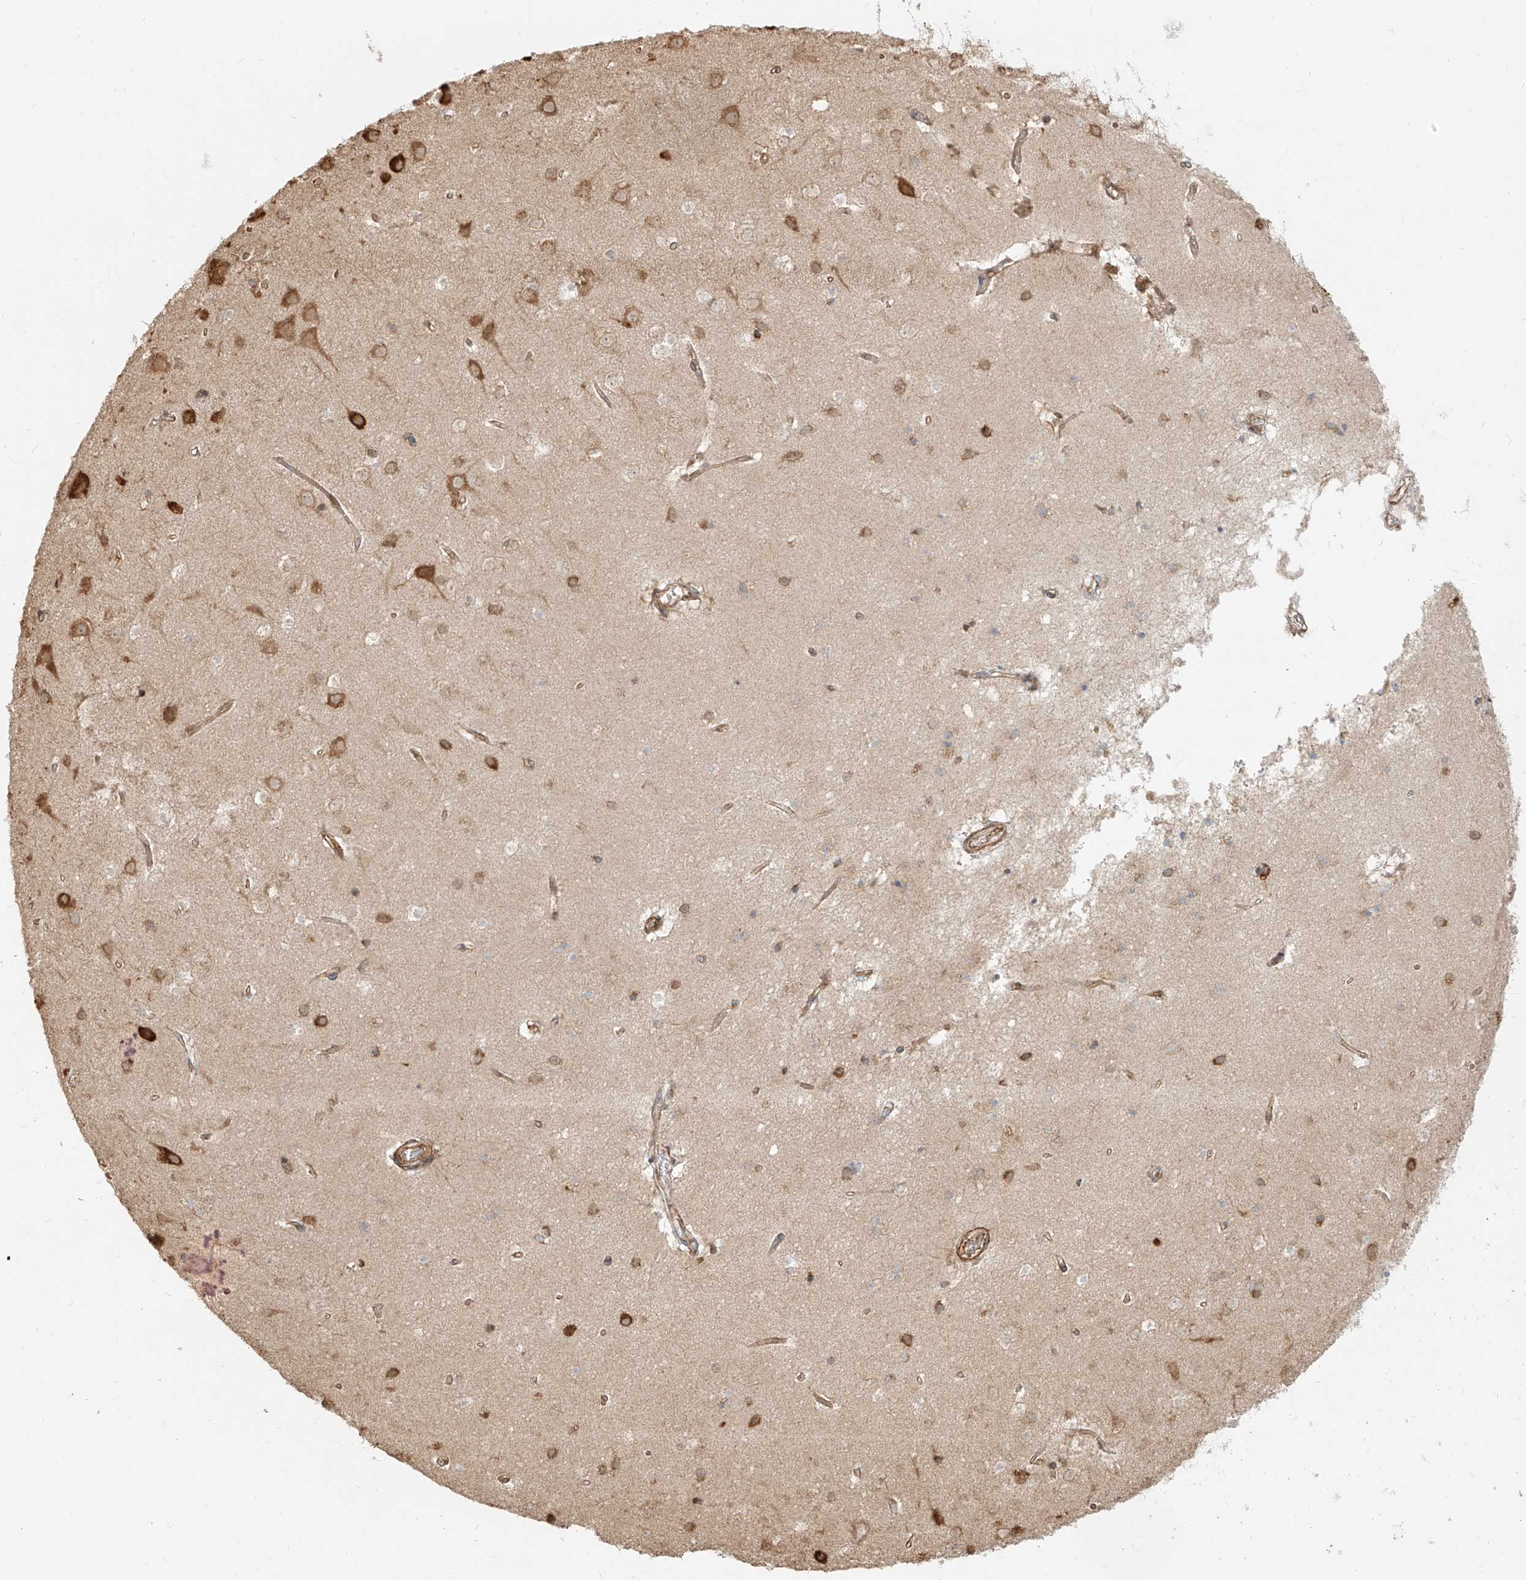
{"staining": {"intensity": "moderate", "quantity": ">75%", "location": "cytoplasmic/membranous"}, "tissue": "cerebral cortex", "cell_type": "Endothelial cells", "image_type": "normal", "snomed": [{"axis": "morphology", "description": "Normal tissue, NOS"}, {"axis": "topography", "description": "Cerebral cortex"}], "caption": "A high-resolution photomicrograph shows immunohistochemistry (IHC) staining of normal cerebral cortex, which demonstrates moderate cytoplasmic/membranous positivity in approximately >75% of endothelial cells. (IHC, brightfield microscopy, high magnification).", "gene": "UBE2K", "patient": {"sex": "male", "age": 54}}